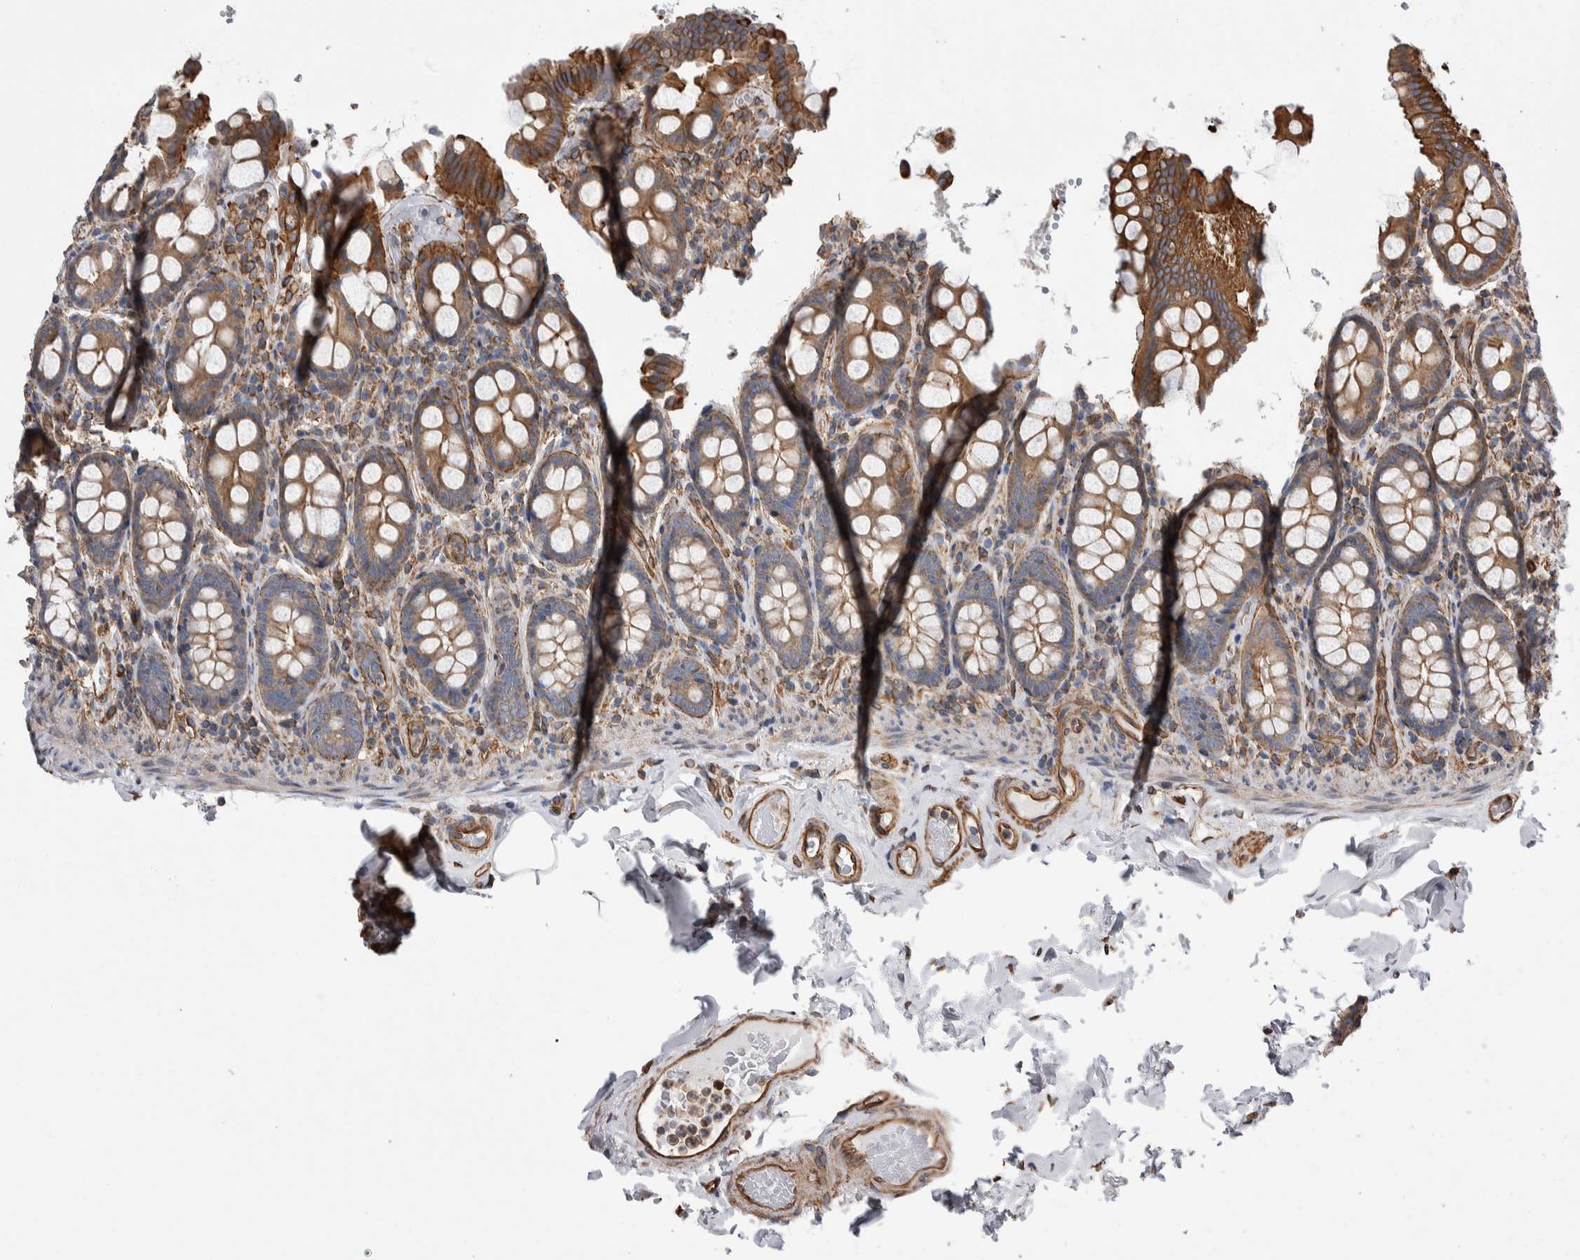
{"staining": {"intensity": "strong", "quantity": ">75%", "location": "cytoplasmic/membranous"}, "tissue": "colon", "cell_type": "Endothelial cells", "image_type": "normal", "snomed": [{"axis": "morphology", "description": "Normal tissue, NOS"}, {"axis": "topography", "description": "Colon"}, {"axis": "topography", "description": "Peripheral nerve tissue"}], "caption": "Unremarkable colon was stained to show a protein in brown. There is high levels of strong cytoplasmic/membranous positivity in about >75% of endothelial cells.", "gene": "KIF12", "patient": {"sex": "female", "age": 61}}